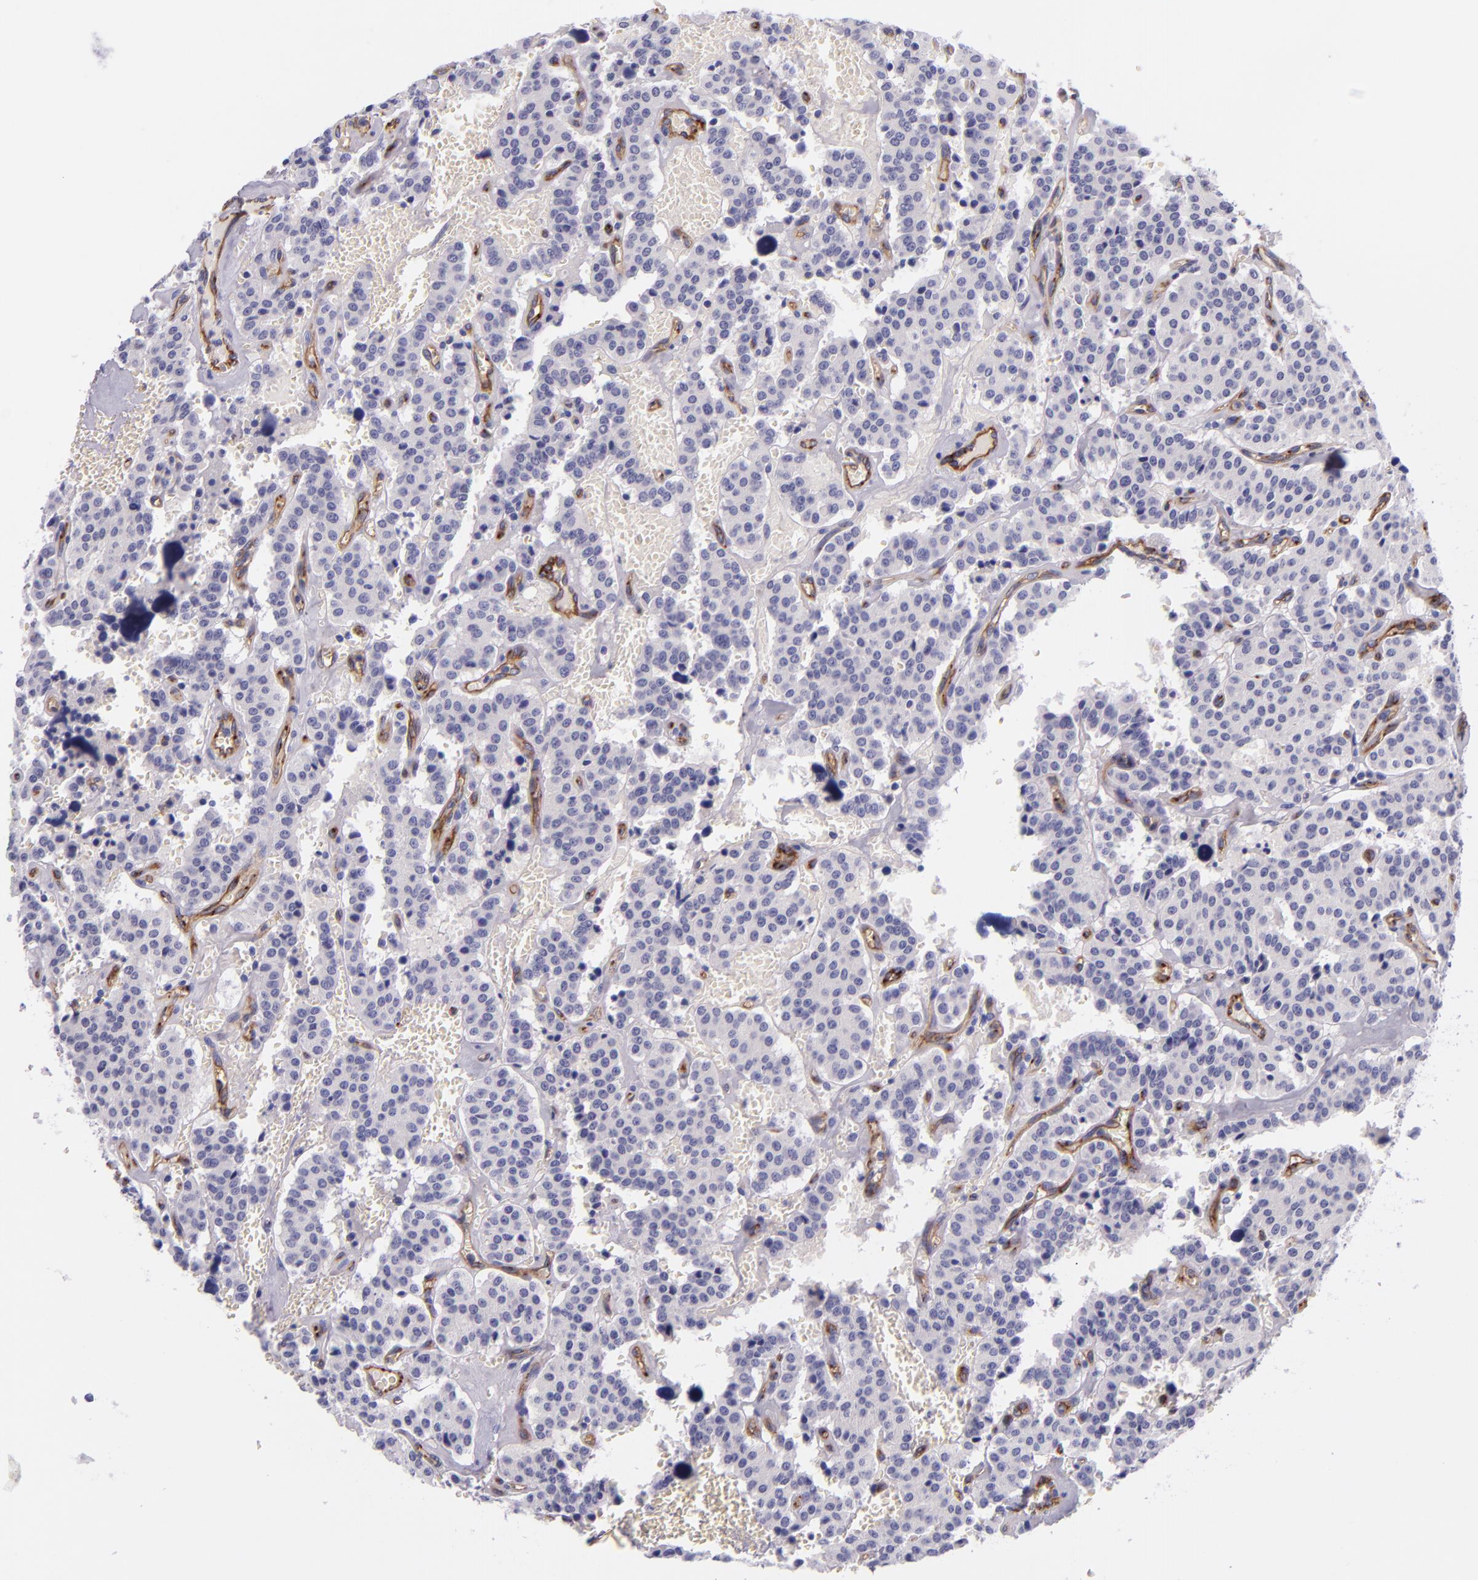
{"staining": {"intensity": "negative", "quantity": "none", "location": "none"}, "tissue": "carcinoid", "cell_type": "Tumor cells", "image_type": "cancer", "snomed": [{"axis": "morphology", "description": "Carcinoid, malignant, NOS"}, {"axis": "topography", "description": "Bronchus"}], "caption": "Carcinoid was stained to show a protein in brown. There is no significant staining in tumor cells.", "gene": "NOS3", "patient": {"sex": "male", "age": 55}}